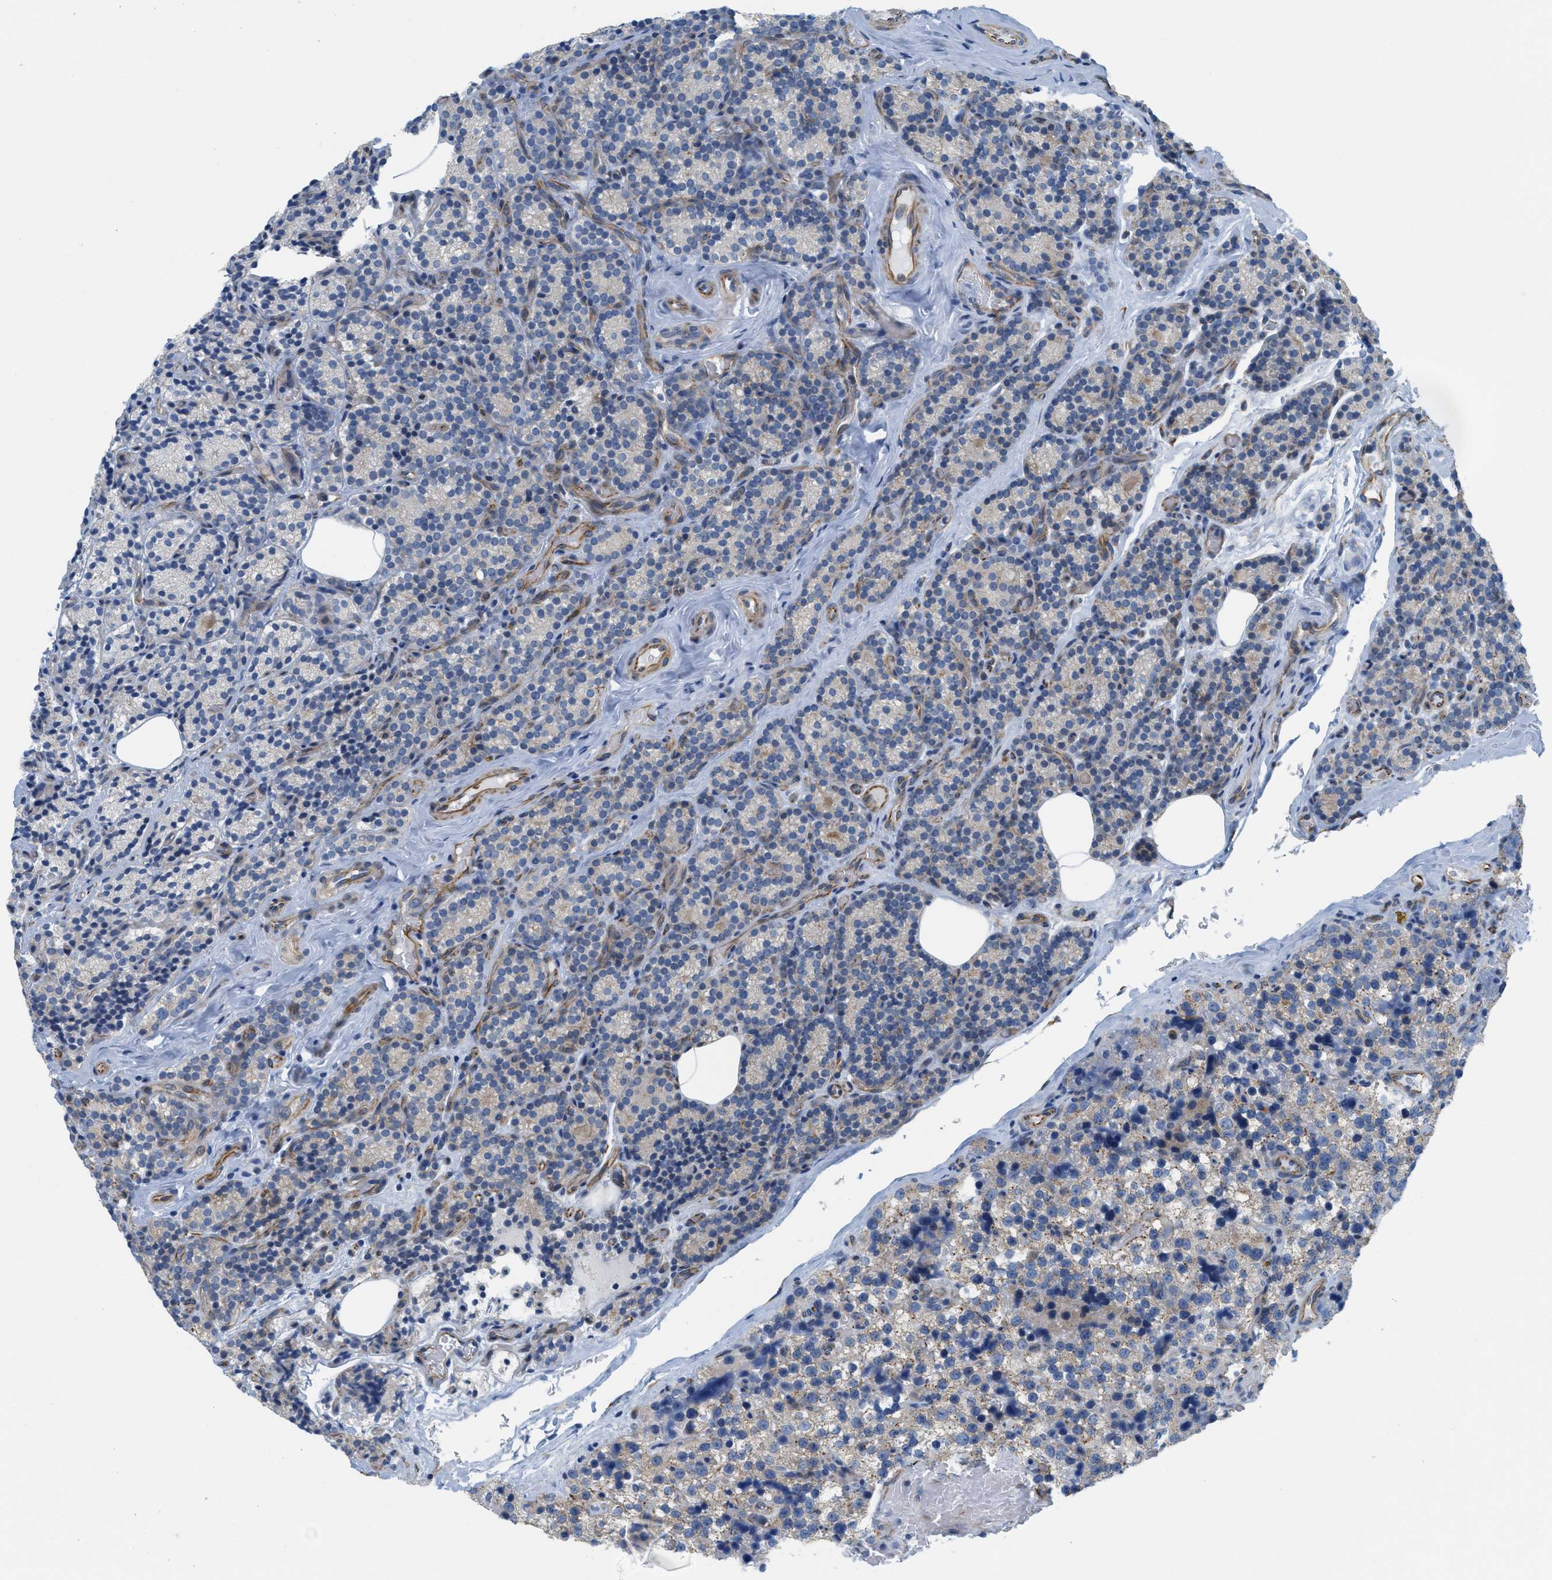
{"staining": {"intensity": "negative", "quantity": "none", "location": "none"}, "tissue": "parathyroid gland", "cell_type": "Glandular cells", "image_type": "normal", "snomed": [{"axis": "morphology", "description": "Normal tissue, NOS"}, {"axis": "morphology", "description": "Adenoma, NOS"}, {"axis": "topography", "description": "Parathyroid gland"}], "caption": "Immunohistochemical staining of unremarkable parathyroid gland displays no significant expression in glandular cells.", "gene": "SLC12A1", "patient": {"sex": "female", "age": 51}}